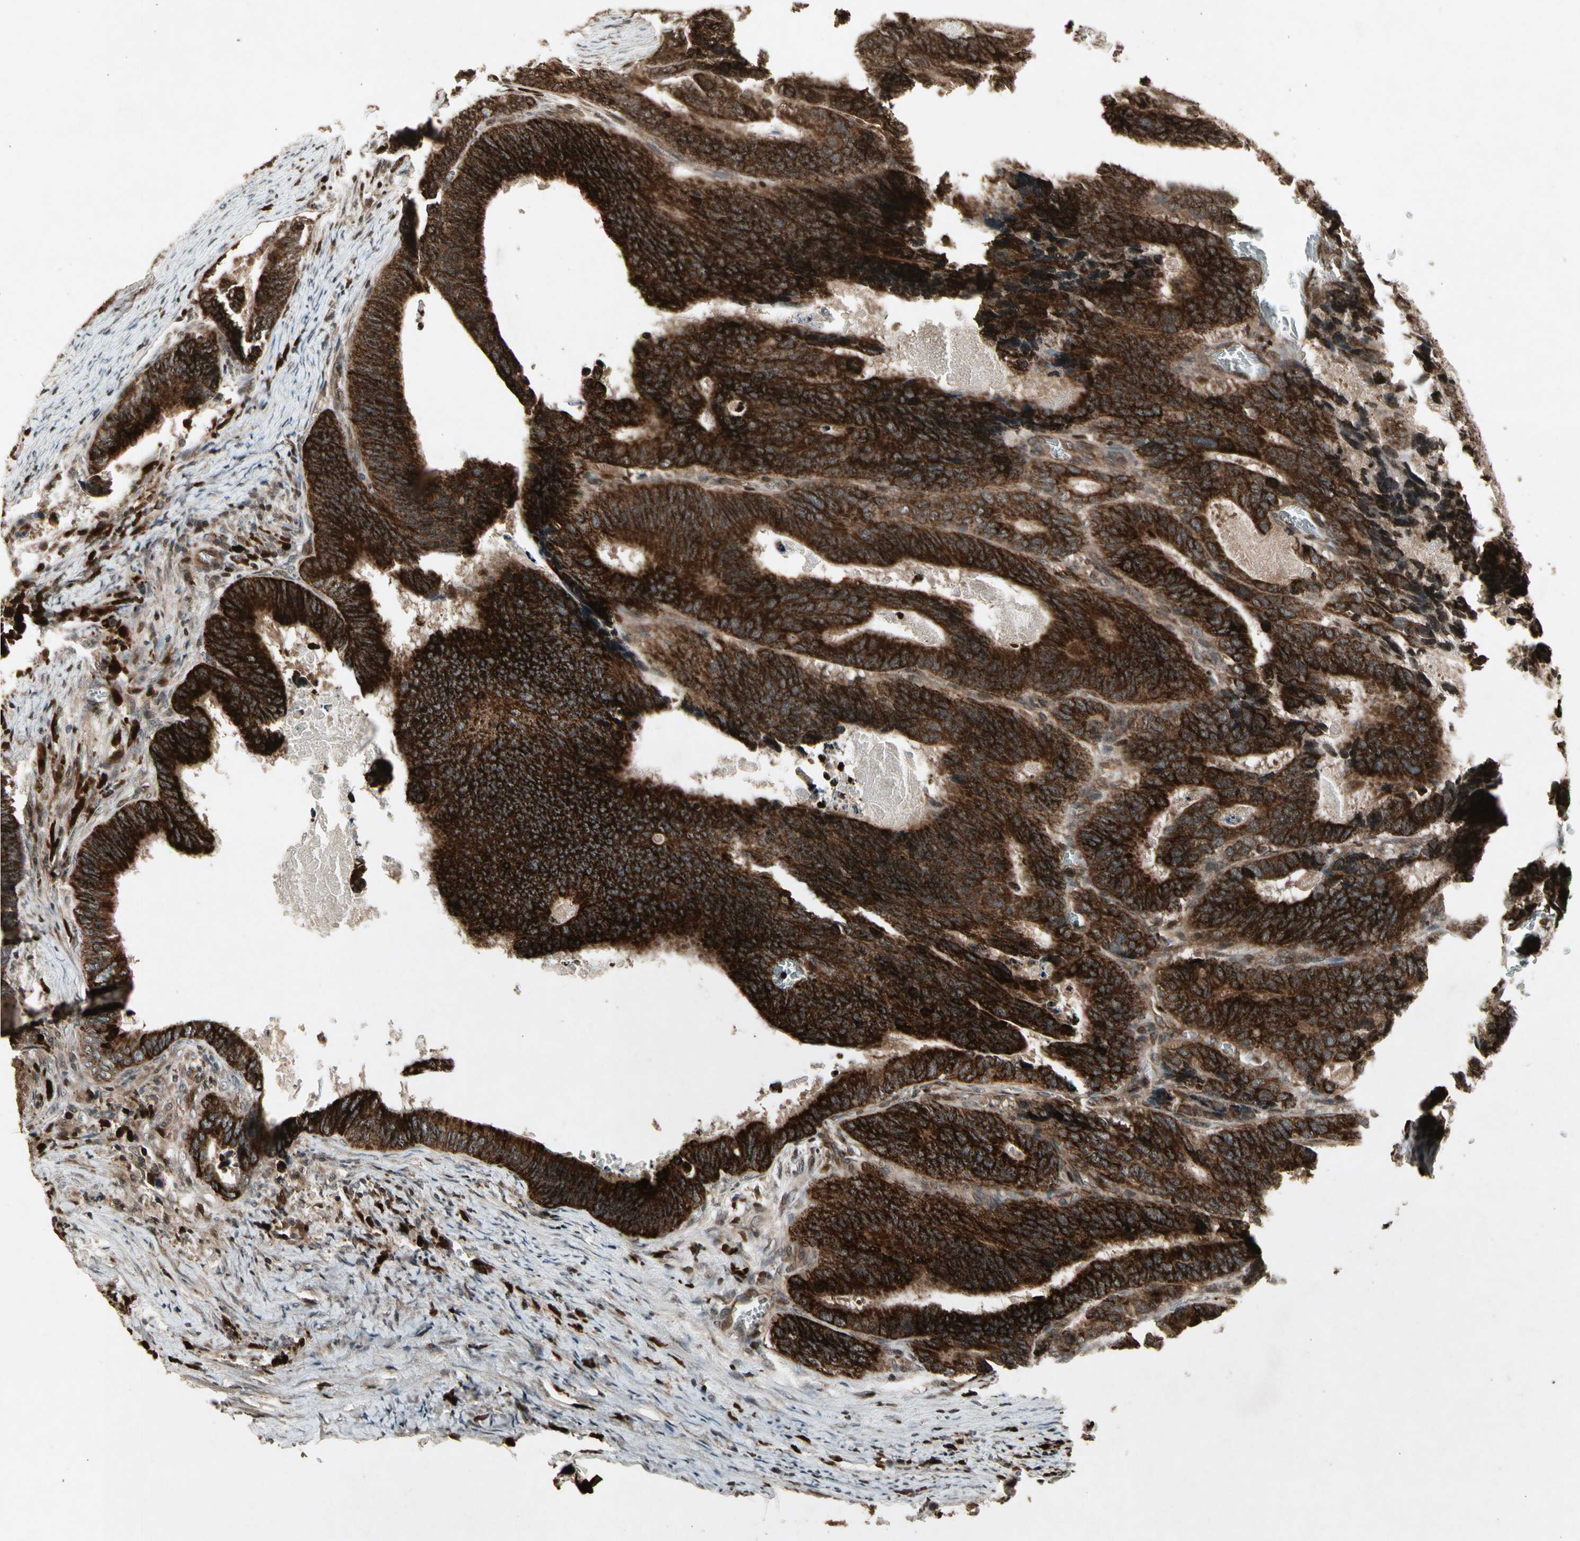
{"staining": {"intensity": "strong", "quantity": ">75%", "location": "cytoplasmic/membranous"}, "tissue": "colorectal cancer", "cell_type": "Tumor cells", "image_type": "cancer", "snomed": [{"axis": "morphology", "description": "Adenocarcinoma, NOS"}, {"axis": "topography", "description": "Colon"}], "caption": "The histopathology image reveals a brown stain indicating the presence of a protein in the cytoplasmic/membranous of tumor cells in colorectal cancer.", "gene": "GLRX", "patient": {"sex": "male", "age": 72}}